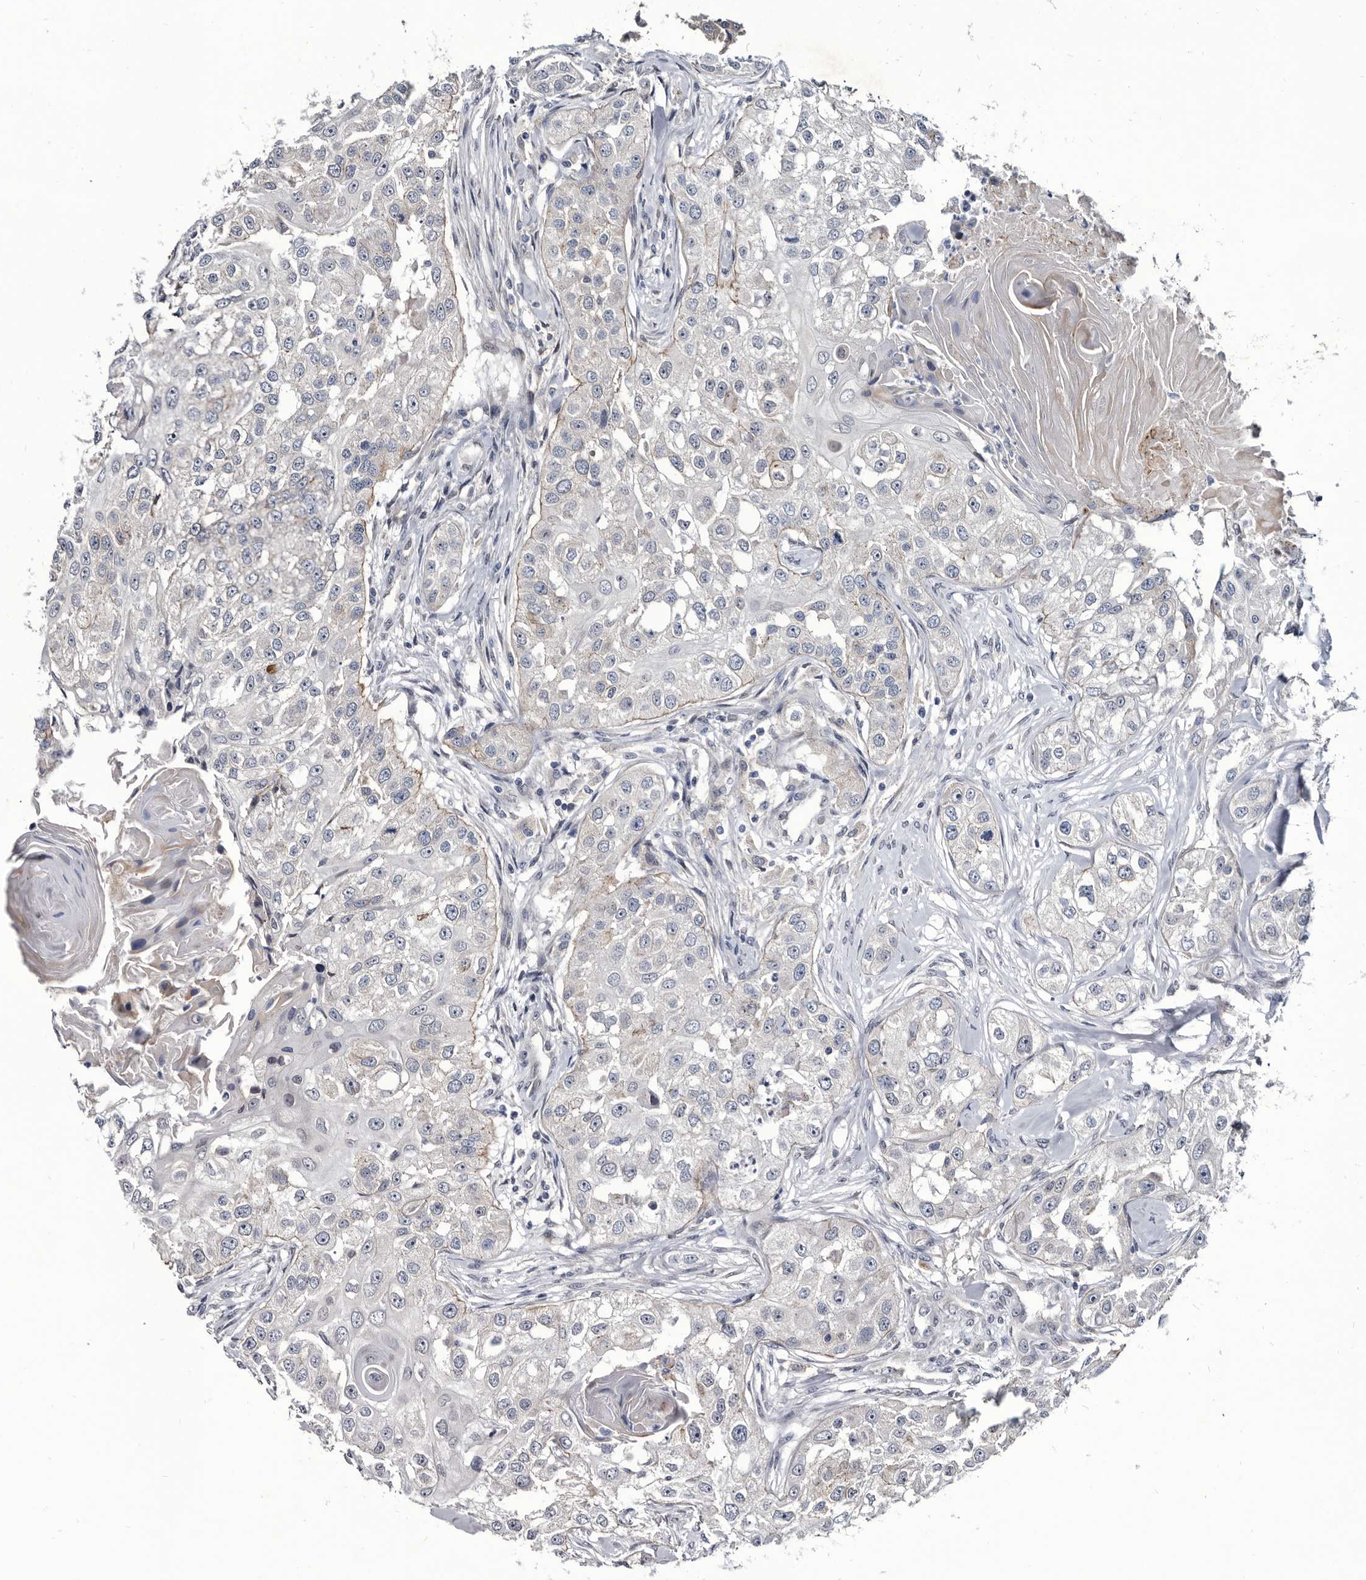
{"staining": {"intensity": "negative", "quantity": "none", "location": "none"}, "tissue": "head and neck cancer", "cell_type": "Tumor cells", "image_type": "cancer", "snomed": [{"axis": "morphology", "description": "Normal tissue, NOS"}, {"axis": "morphology", "description": "Squamous cell carcinoma, NOS"}, {"axis": "topography", "description": "Skeletal muscle"}, {"axis": "topography", "description": "Head-Neck"}], "caption": "High power microscopy micrograph of an immunohistochemistry image of head and neck cancer, revealing no significant positivity in tumor cells.", "gene": "PROM1", "patient": {"sex": "male", "age": 51}}